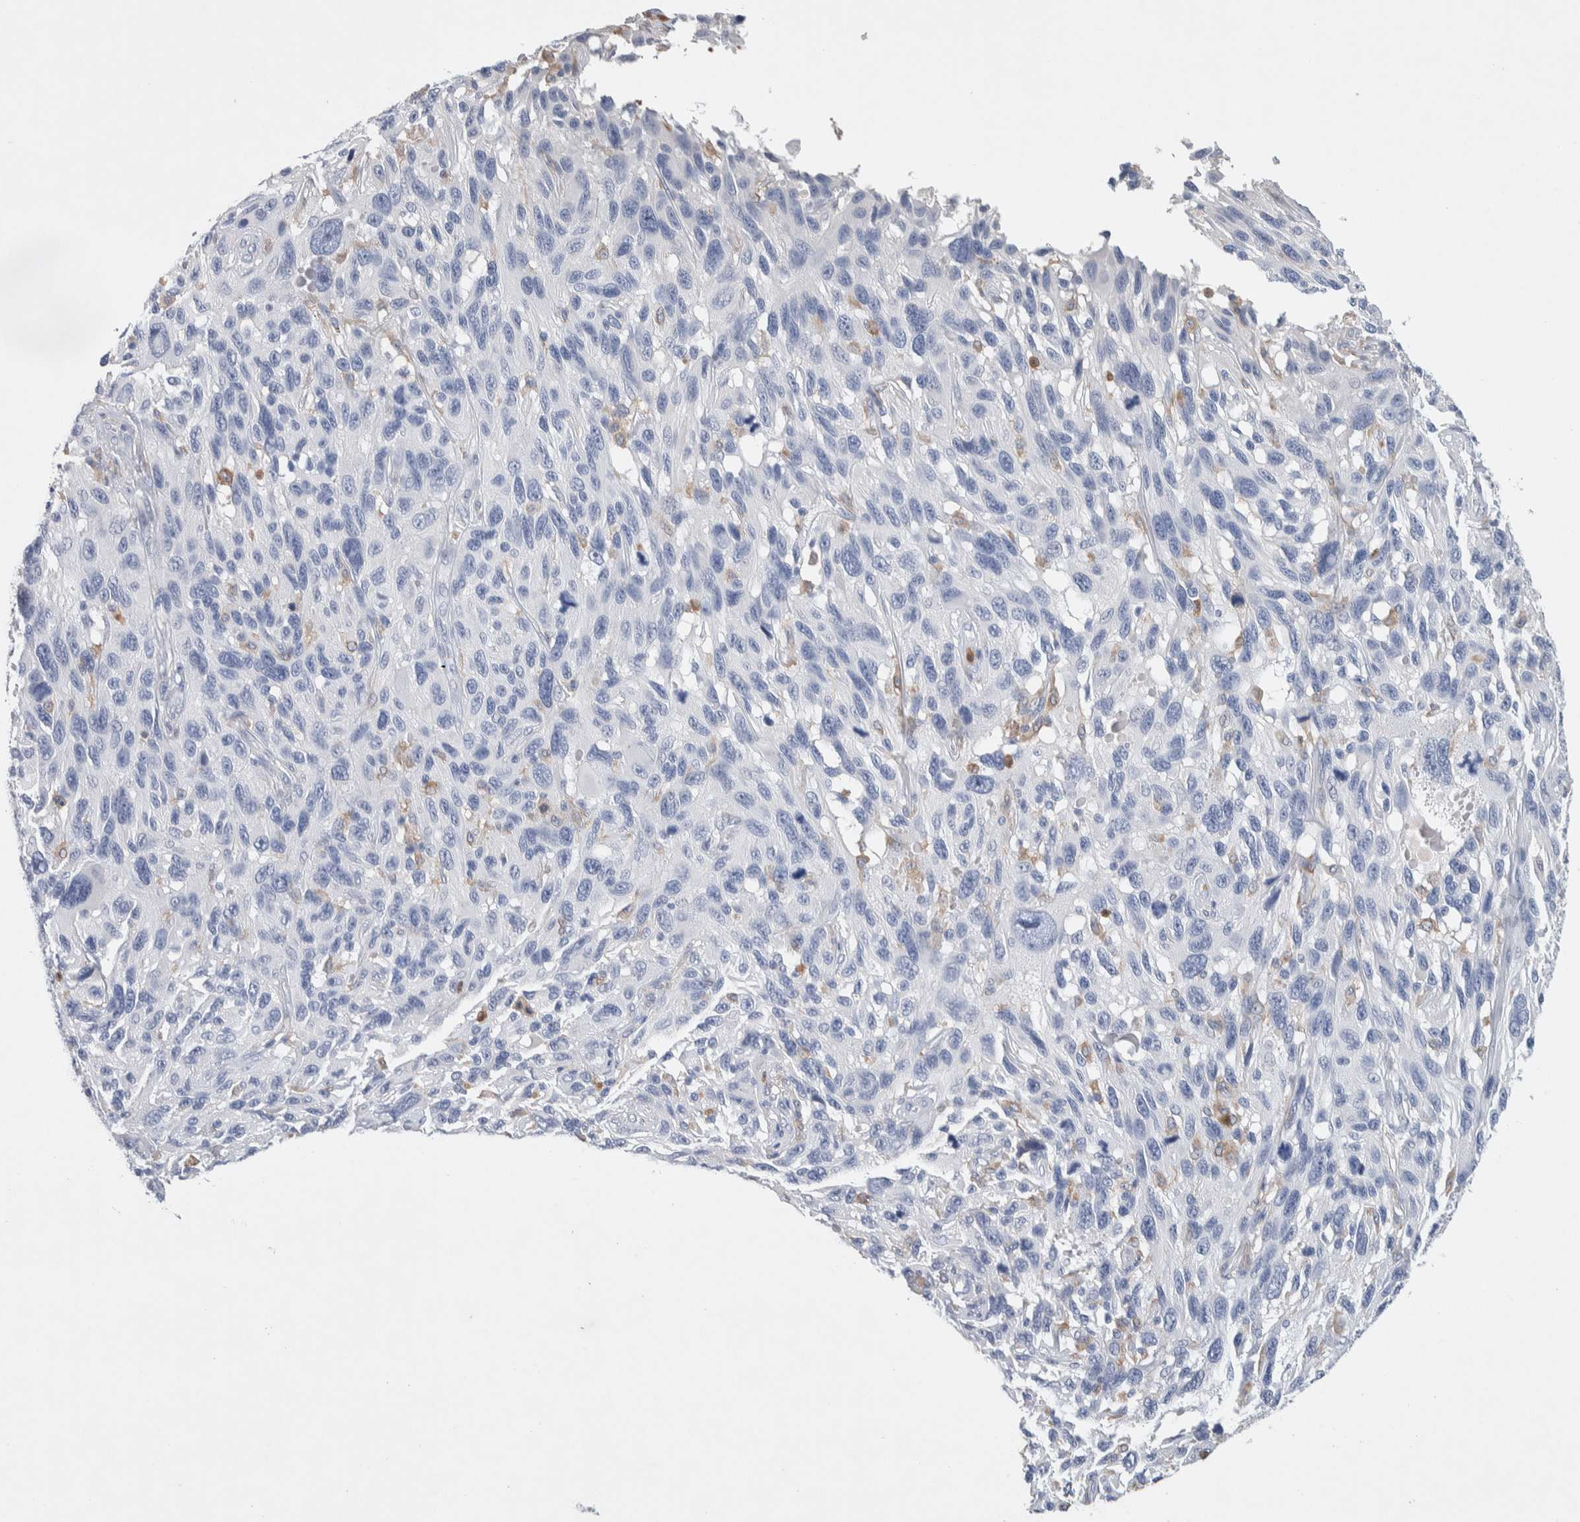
{"staining": {"intensity": "negative", "quantity": "none", "location": "none"}, "tissue": "melanoma", "cell_type": "Tumor cells", "image_type": "cancer", "snomed": [{"axis": "morphology", "description": "Malignant melanoma, NOS"}, {"axis": "topography", "description": "Skin"}], "caption": "This is an immunohistochemistry (IHC) photomicrograph of human melanoma. There is no expression in tumor cells.", "gene": "NCF2", "patient": {"sex": "male", "age": 53}}